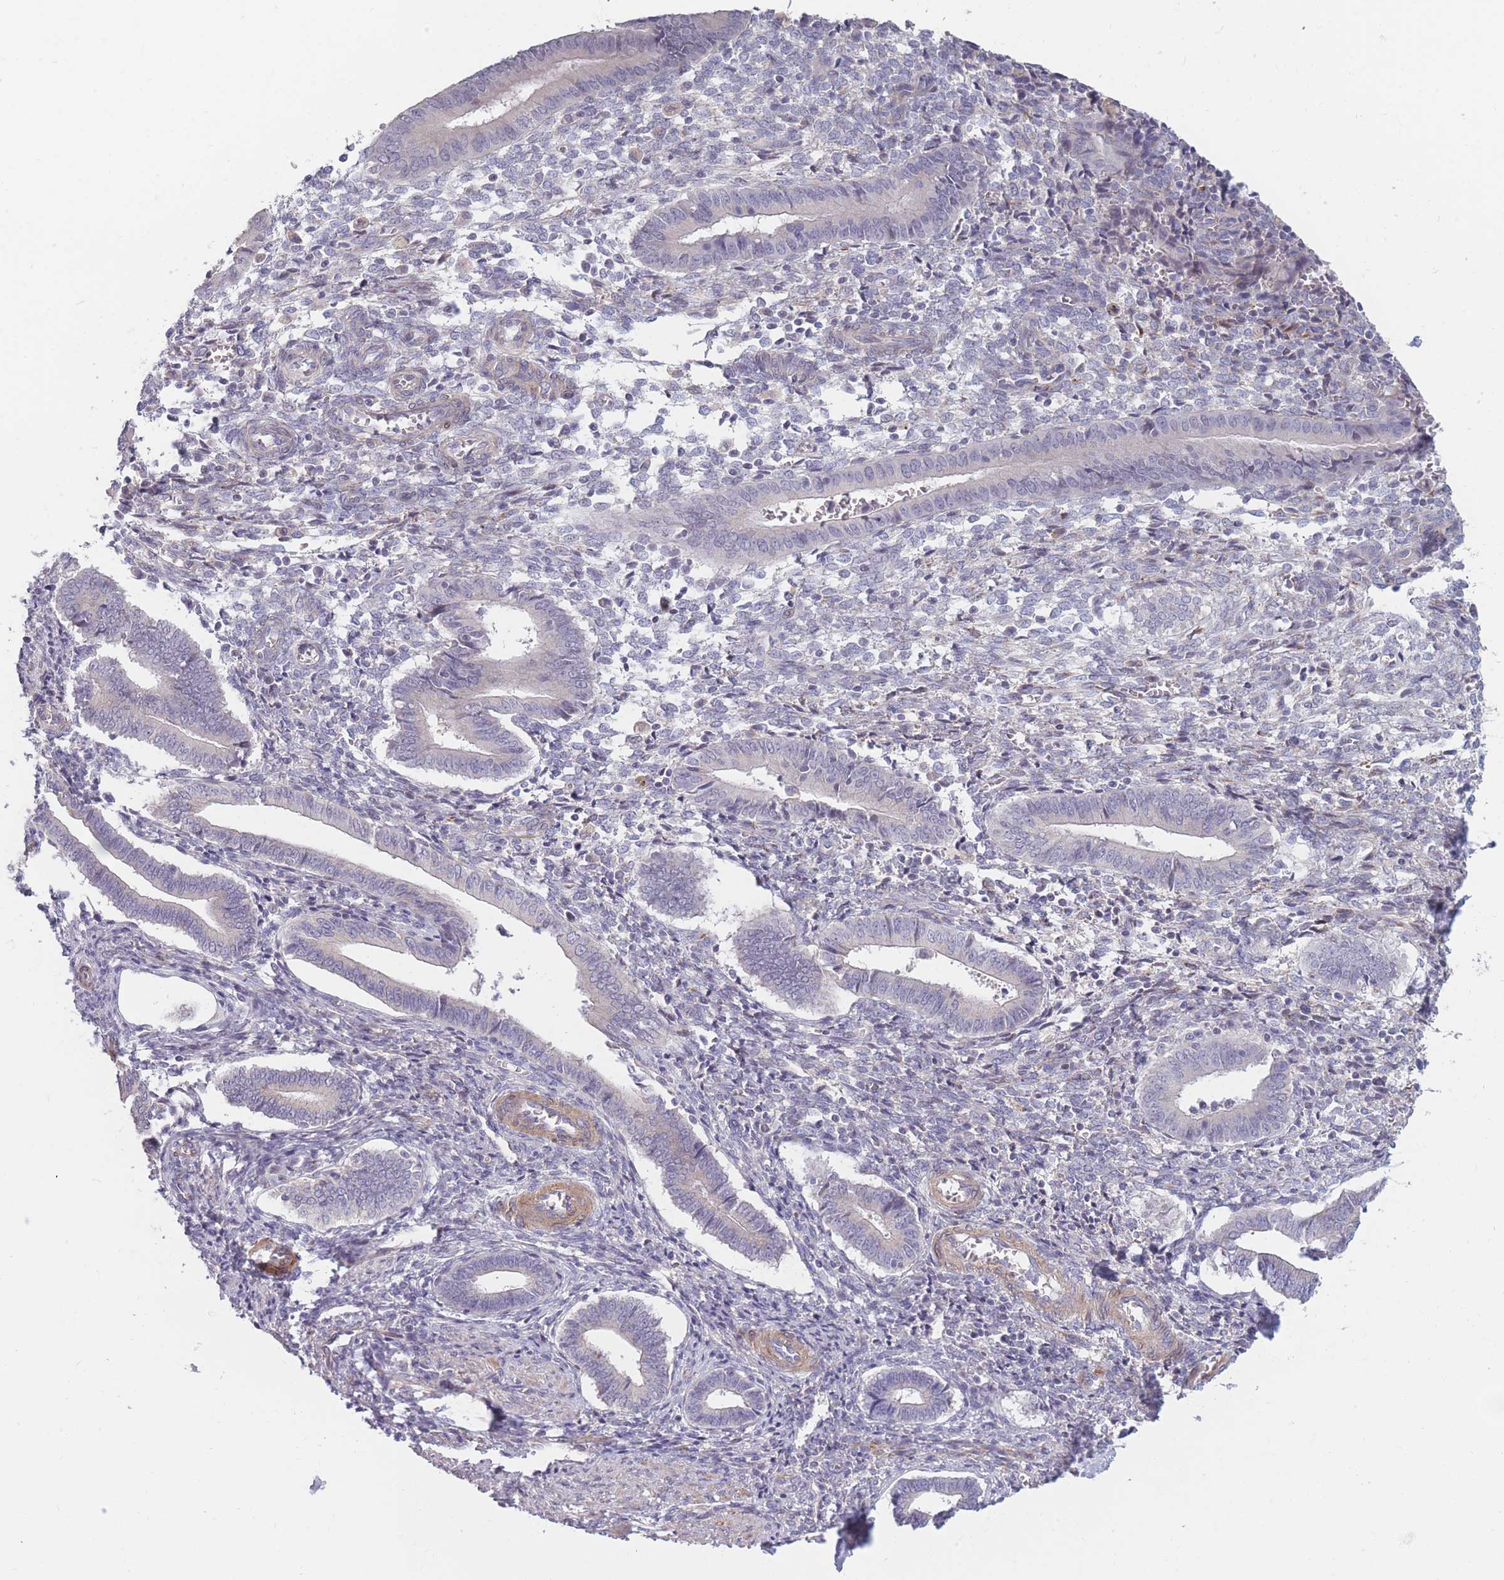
{"staining": {"intensity": "negative", "quantity": "none", "location": "none"}, "tissue": "endometrium", "cell_type": "Cells in endometrial stroma", "image_type": "normal", "snomed": [{"axis": "morphology", "description": "Normal tissue, NOS"}, {"axis": "topography", "description": "Other"}, {"axis": "topography", "description": "Endometrium"}], "caption": "Photomicrograph shows no protein staining in cells in endometrial stroma of benign endometrium. (DAB IHC with hematoxylin counter stain).", "gene": "CCNQ", "patient": {"sex": "female", "age": 44}}